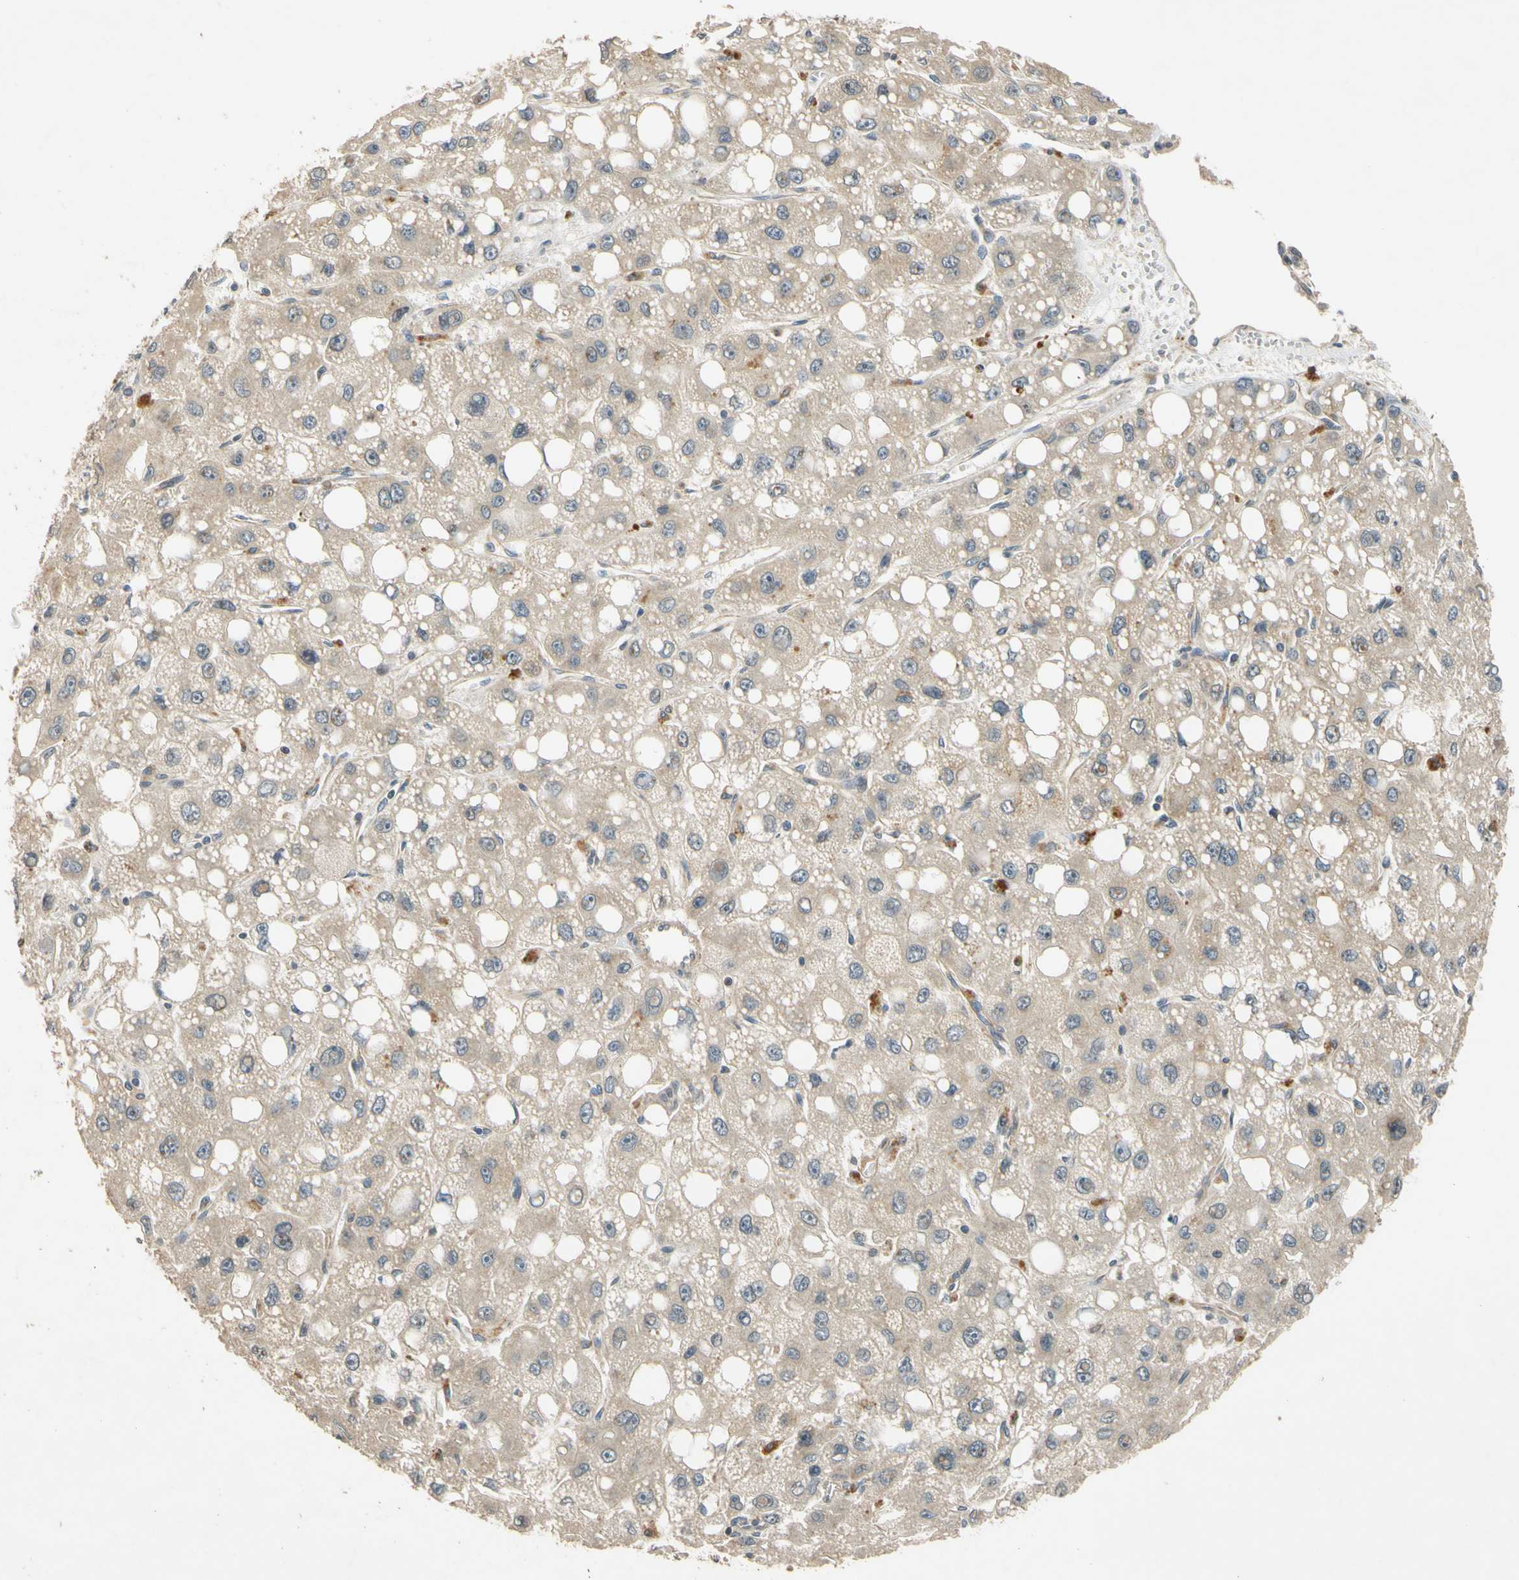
{"staining": {"intensity": "weak", "quantity": "<25%", "location": "cytoplasmic/membranous"}, "tissue": "liver cancer", "cell_type": "Tumor cells", "image_type": "cancer", "snomed": [{"axis": "morphology", "description": "Carcinoma, Hepatocellular, NOS"}, {"axis": "topography", "description": "Liver"}], "caption": "Histopathology image shows no significant protein positivity in tumor cells of hepatocellular carcinoma (liver).", "gene": "ALKBH3", "patient": {"sex": "male", "age": 55}}